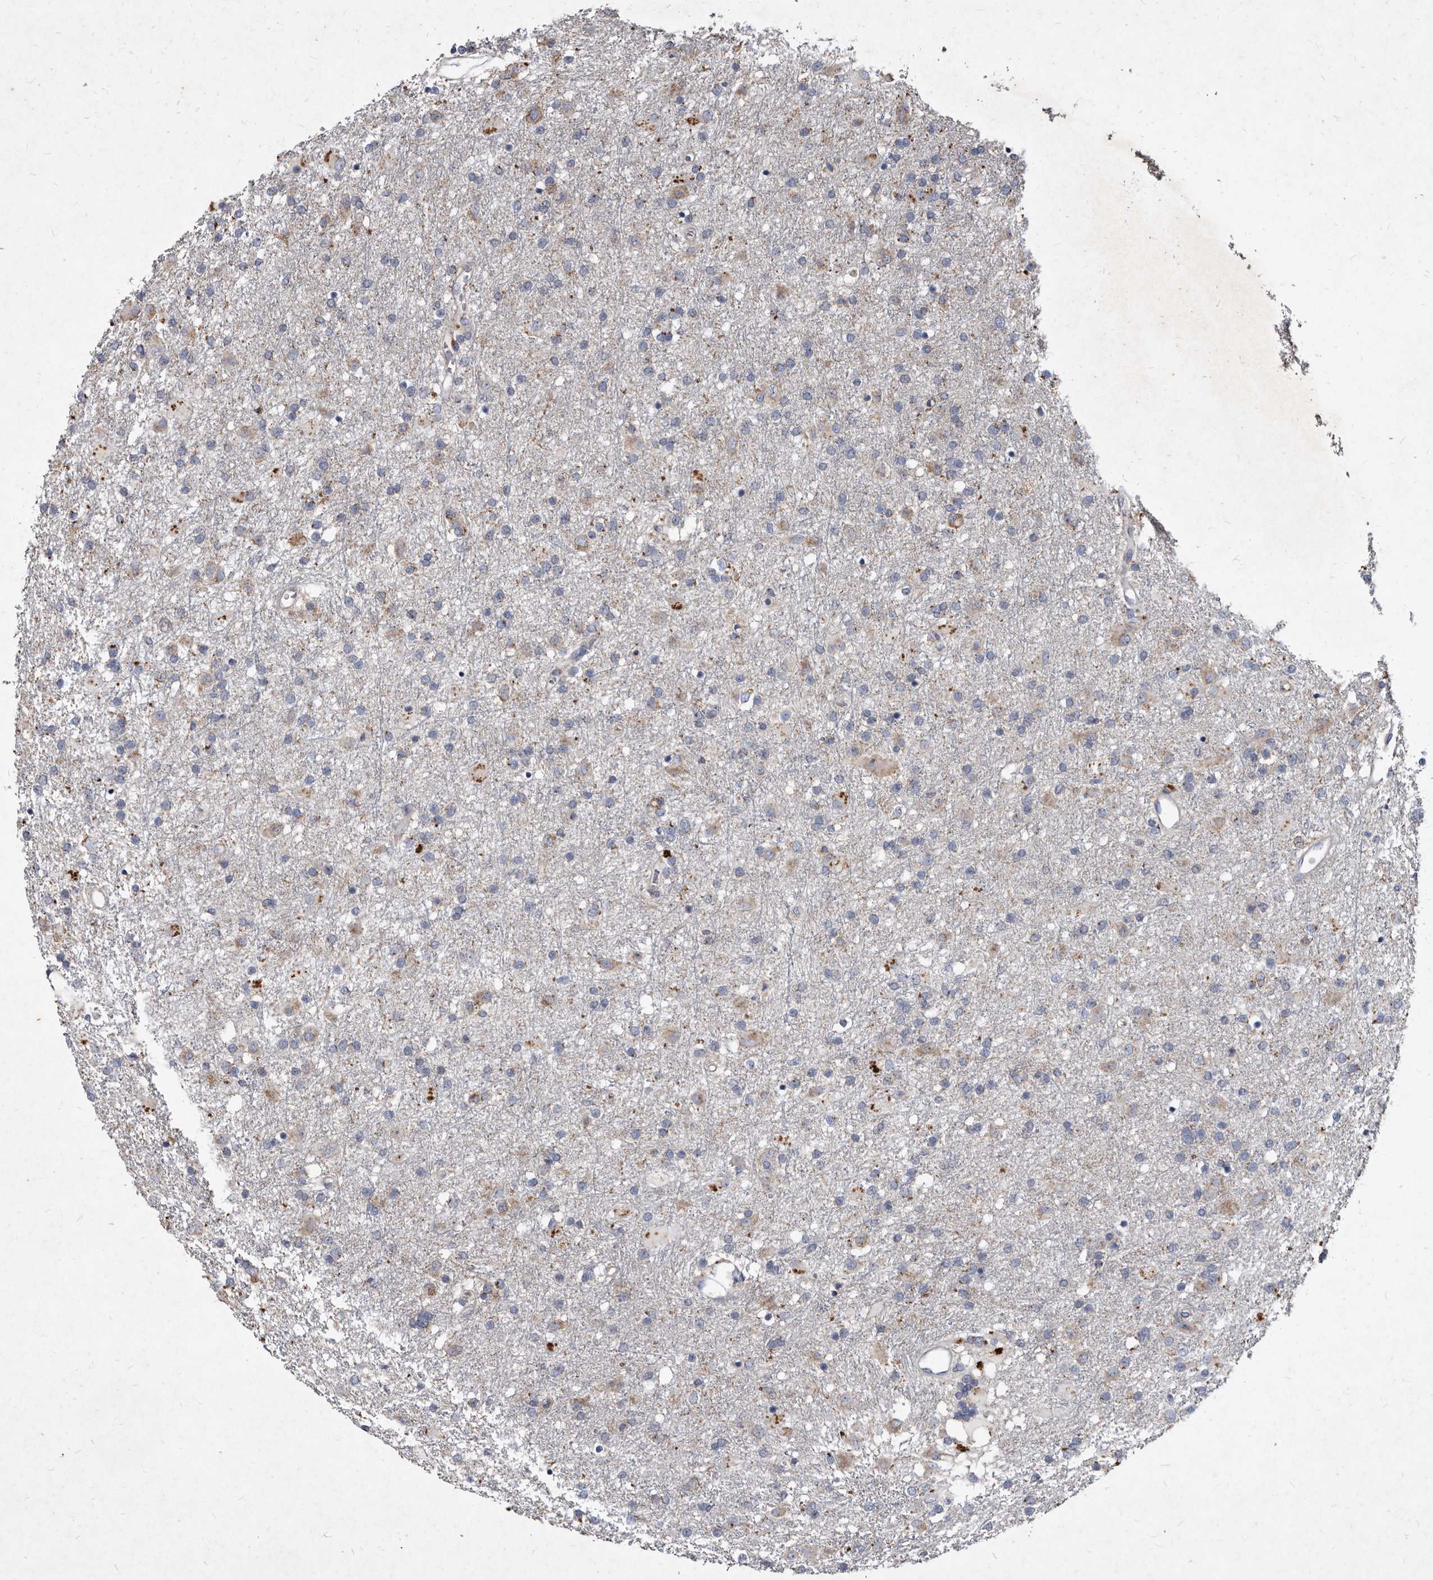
{"staining": {"intensity": "moderate", "quantity": "<25%", "location": "cytoplasmic/membranous"}, "tissue": "glioma", "cell_type": "Tumor cells", "image_type": "cancer", "snomed": [{"axis": "morphology", "description": "Glioma, malignant, Low grade"}, {"axis": "topography", "description": "Brain"}], "caption": "This is a histology image of IHC staining of malignant glioma (low-grade), which shows moderate positivity in the cytoplasmic/membranous of tumor cells.", "gene": "YPEL3", "patient": {"sex": "male", "age": 65}}